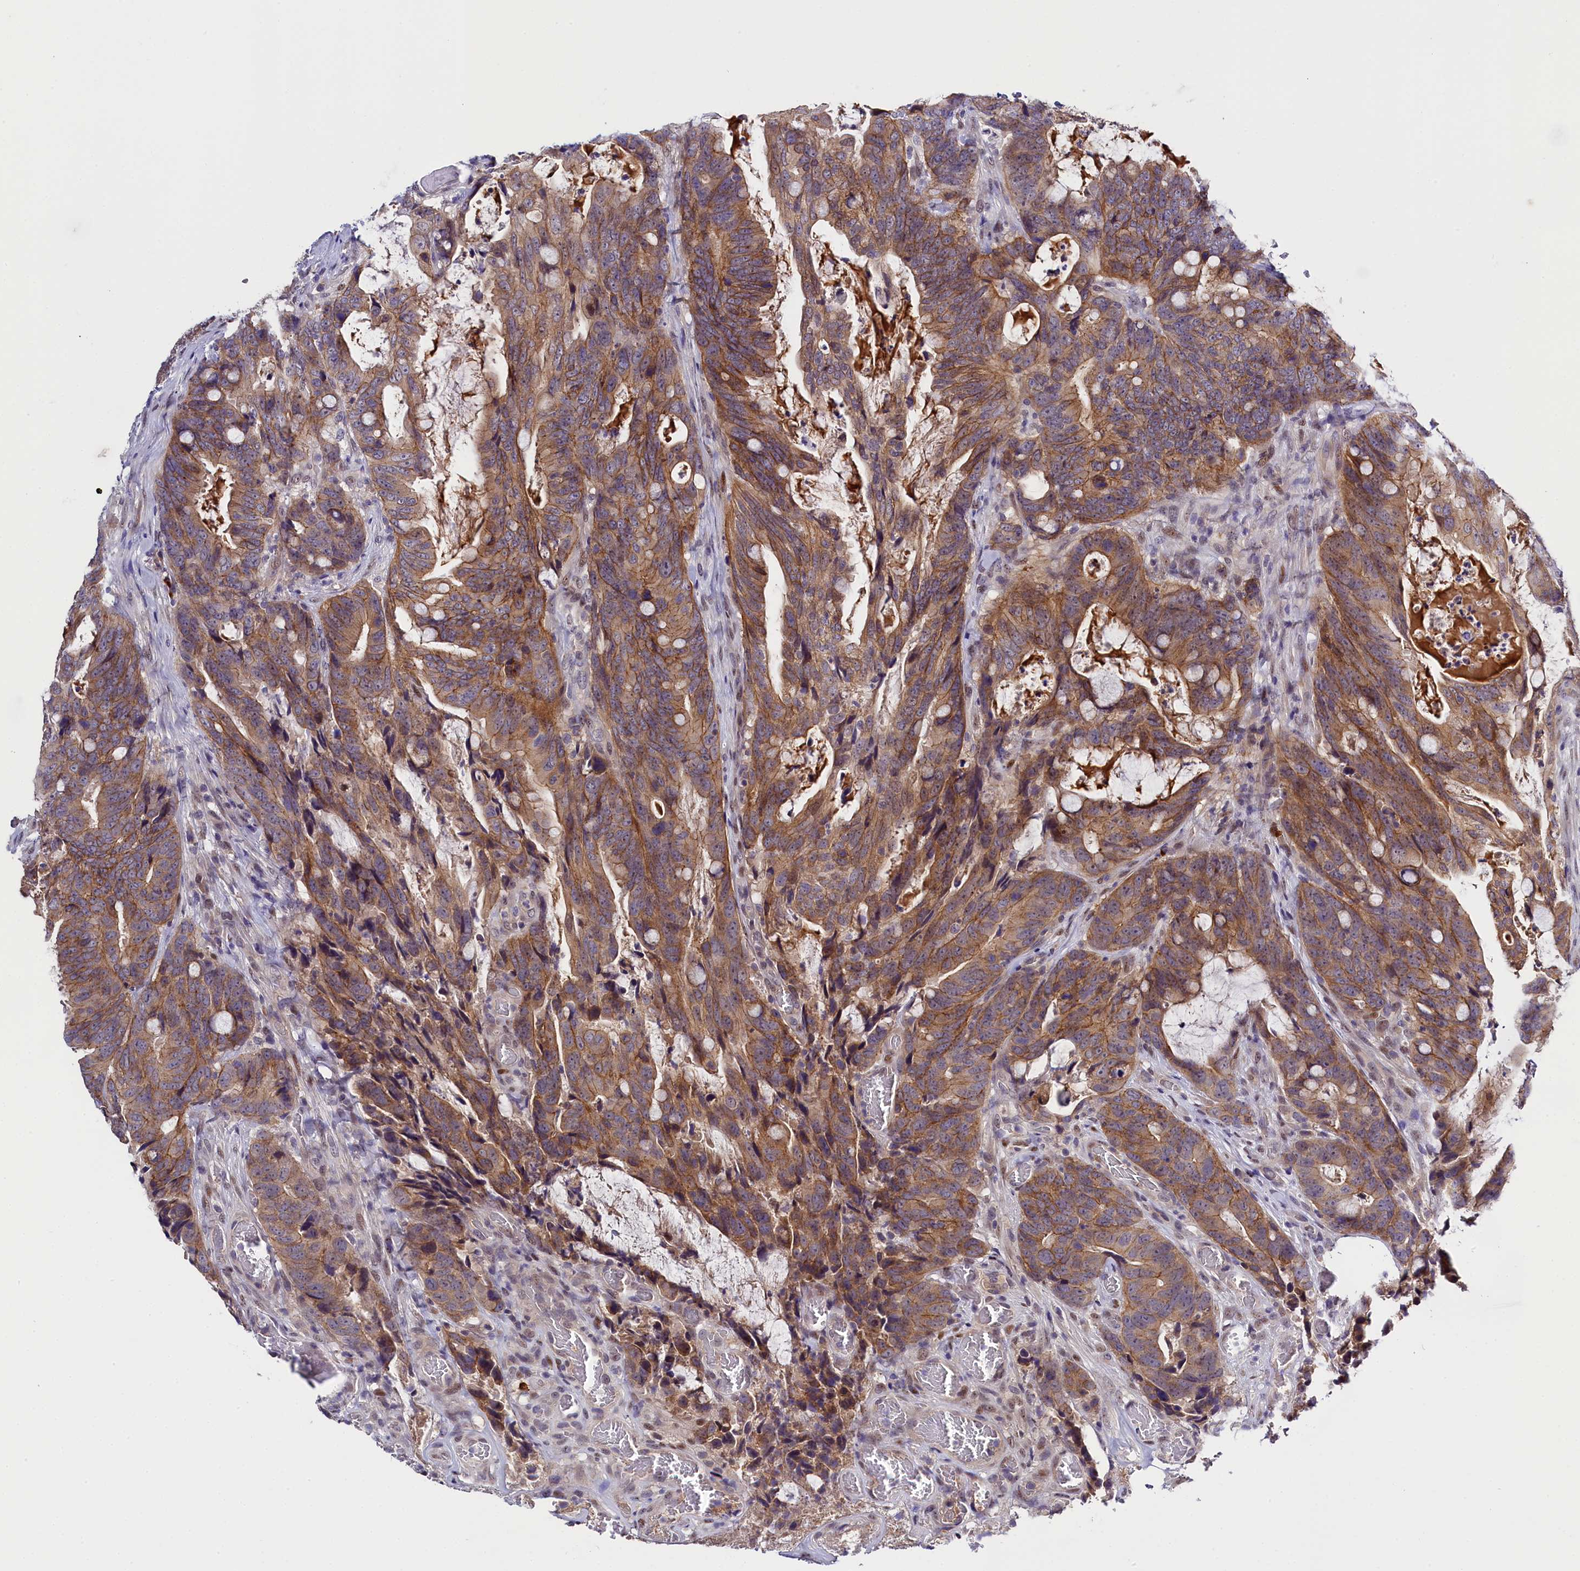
{"staining": {"intensity": "moderate", "quantity": ">75%", "location": "cytoplasmic/membranous"}, "tissue": "colorectal cancer", "cell_type": "Tumor cells", "image_type": "cancer", "snomed": [{"axis": "morphology", "description": "Adenocarcinoma, NOS"}, {"axis": "topography", "description": "Colon"}], "caption": "Protein staining reveals moderate cytoplasmic/membranous expression in approximately >75% of tumor cells in colorectal adenocarcinoma. (brown staining indicates protein expression, while blue staining denotes nuclei).", "gene": "ENKD1", "patient": {"sex": "female", "age": 82}}